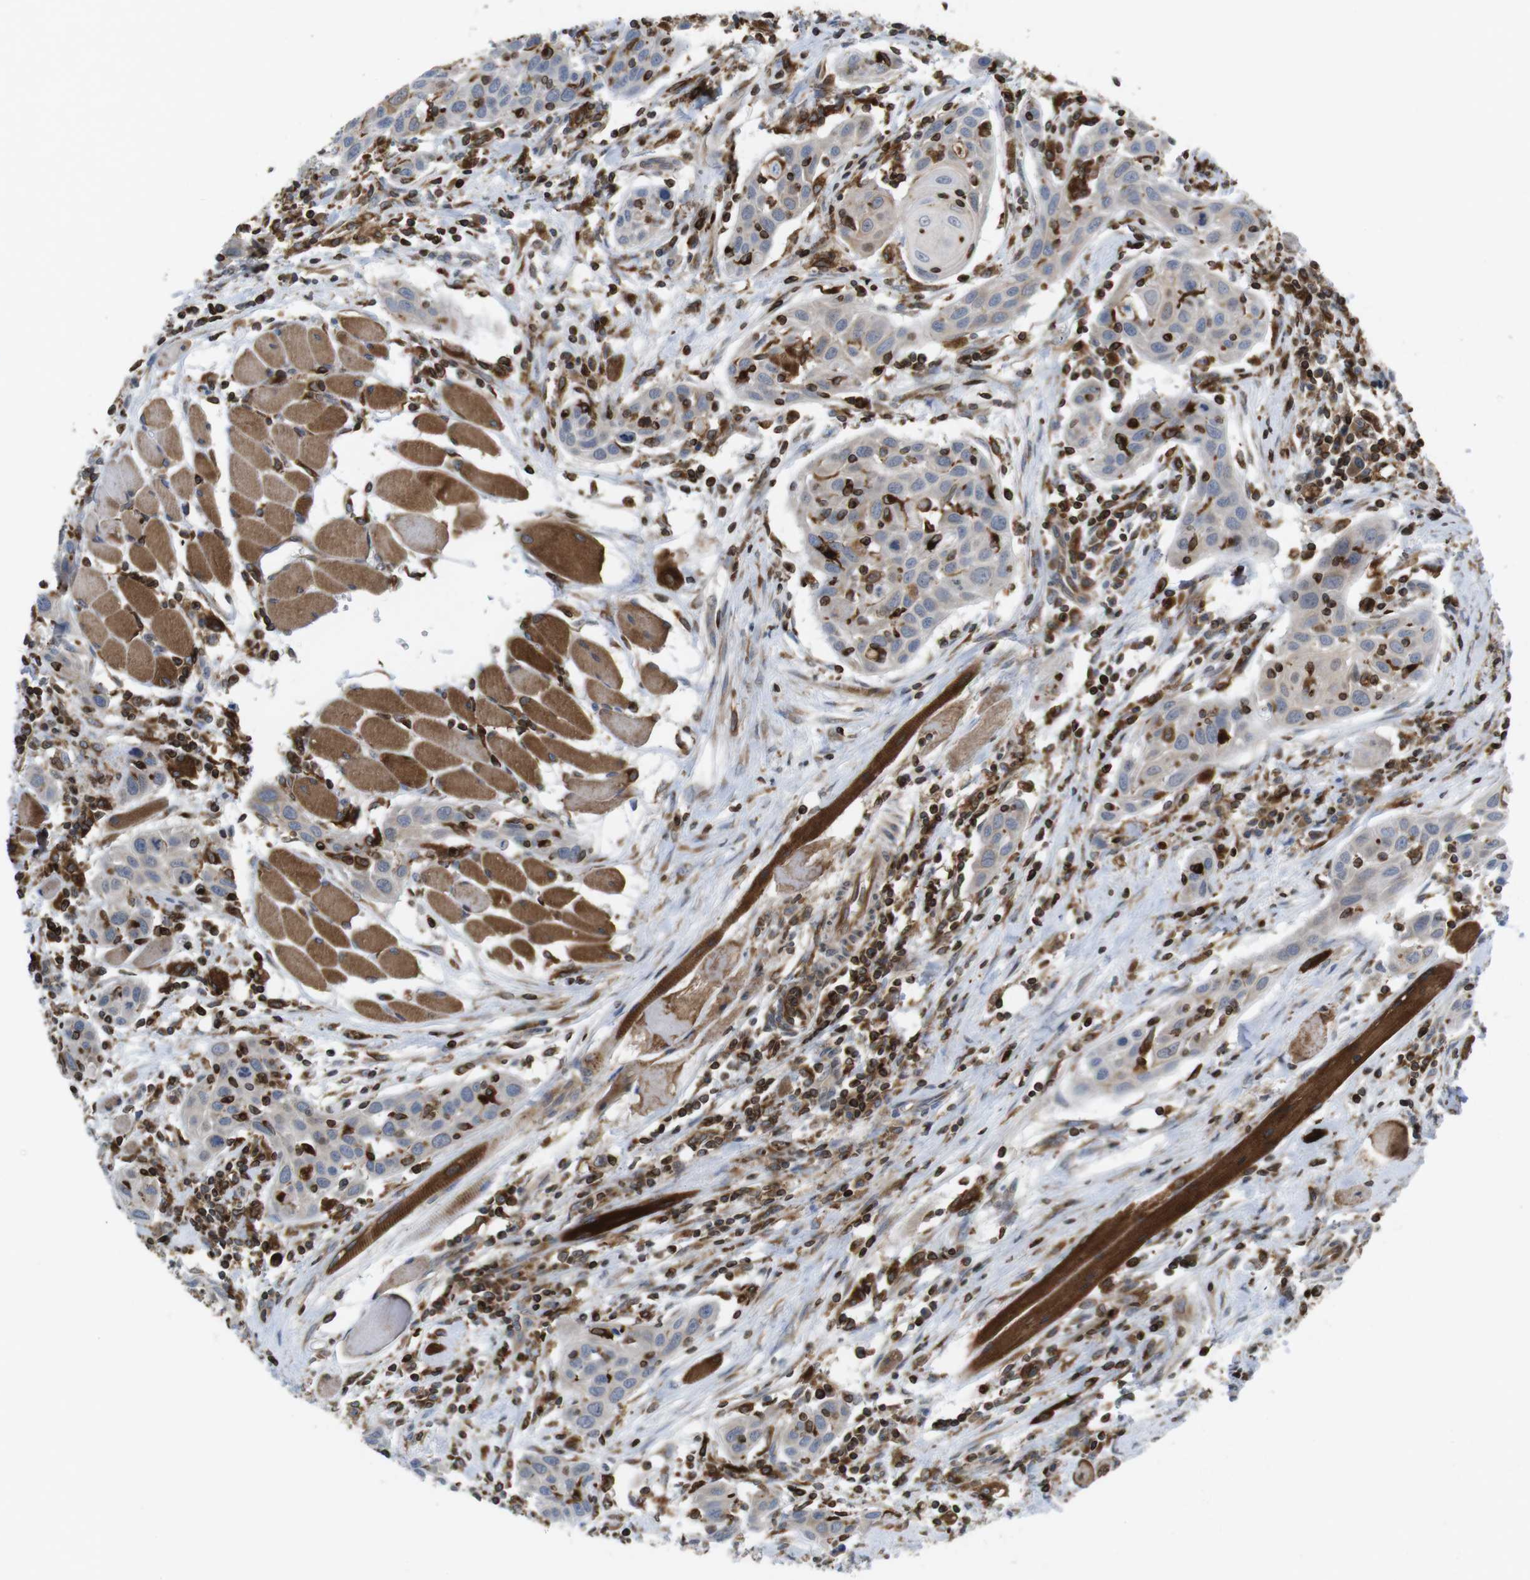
{"staining": {"intensity": "weak", "quantity": ">75%", "location": "cytoplasmic/membranous"}, "tissue": "head and neck cancer", "cell_type": "Tumor cells", "image_type": "cancer", "snomed": [{"axis": "morphology", "description": "Squamous cell carcinoma, NOS"}, {"axis": "topography", "description": "Oral tissue"}, {"axis": "topography", "description": "Head-Neck"}], "caption": "Human head and neck squamous cell carcinoma stained for a protein (brown) displays weak cytoplasmic/membranous positive expression in approximately >75% of tumor cells.", "gene": "ARL6IP5", "patient": {"sex": "female", "age": 50}}